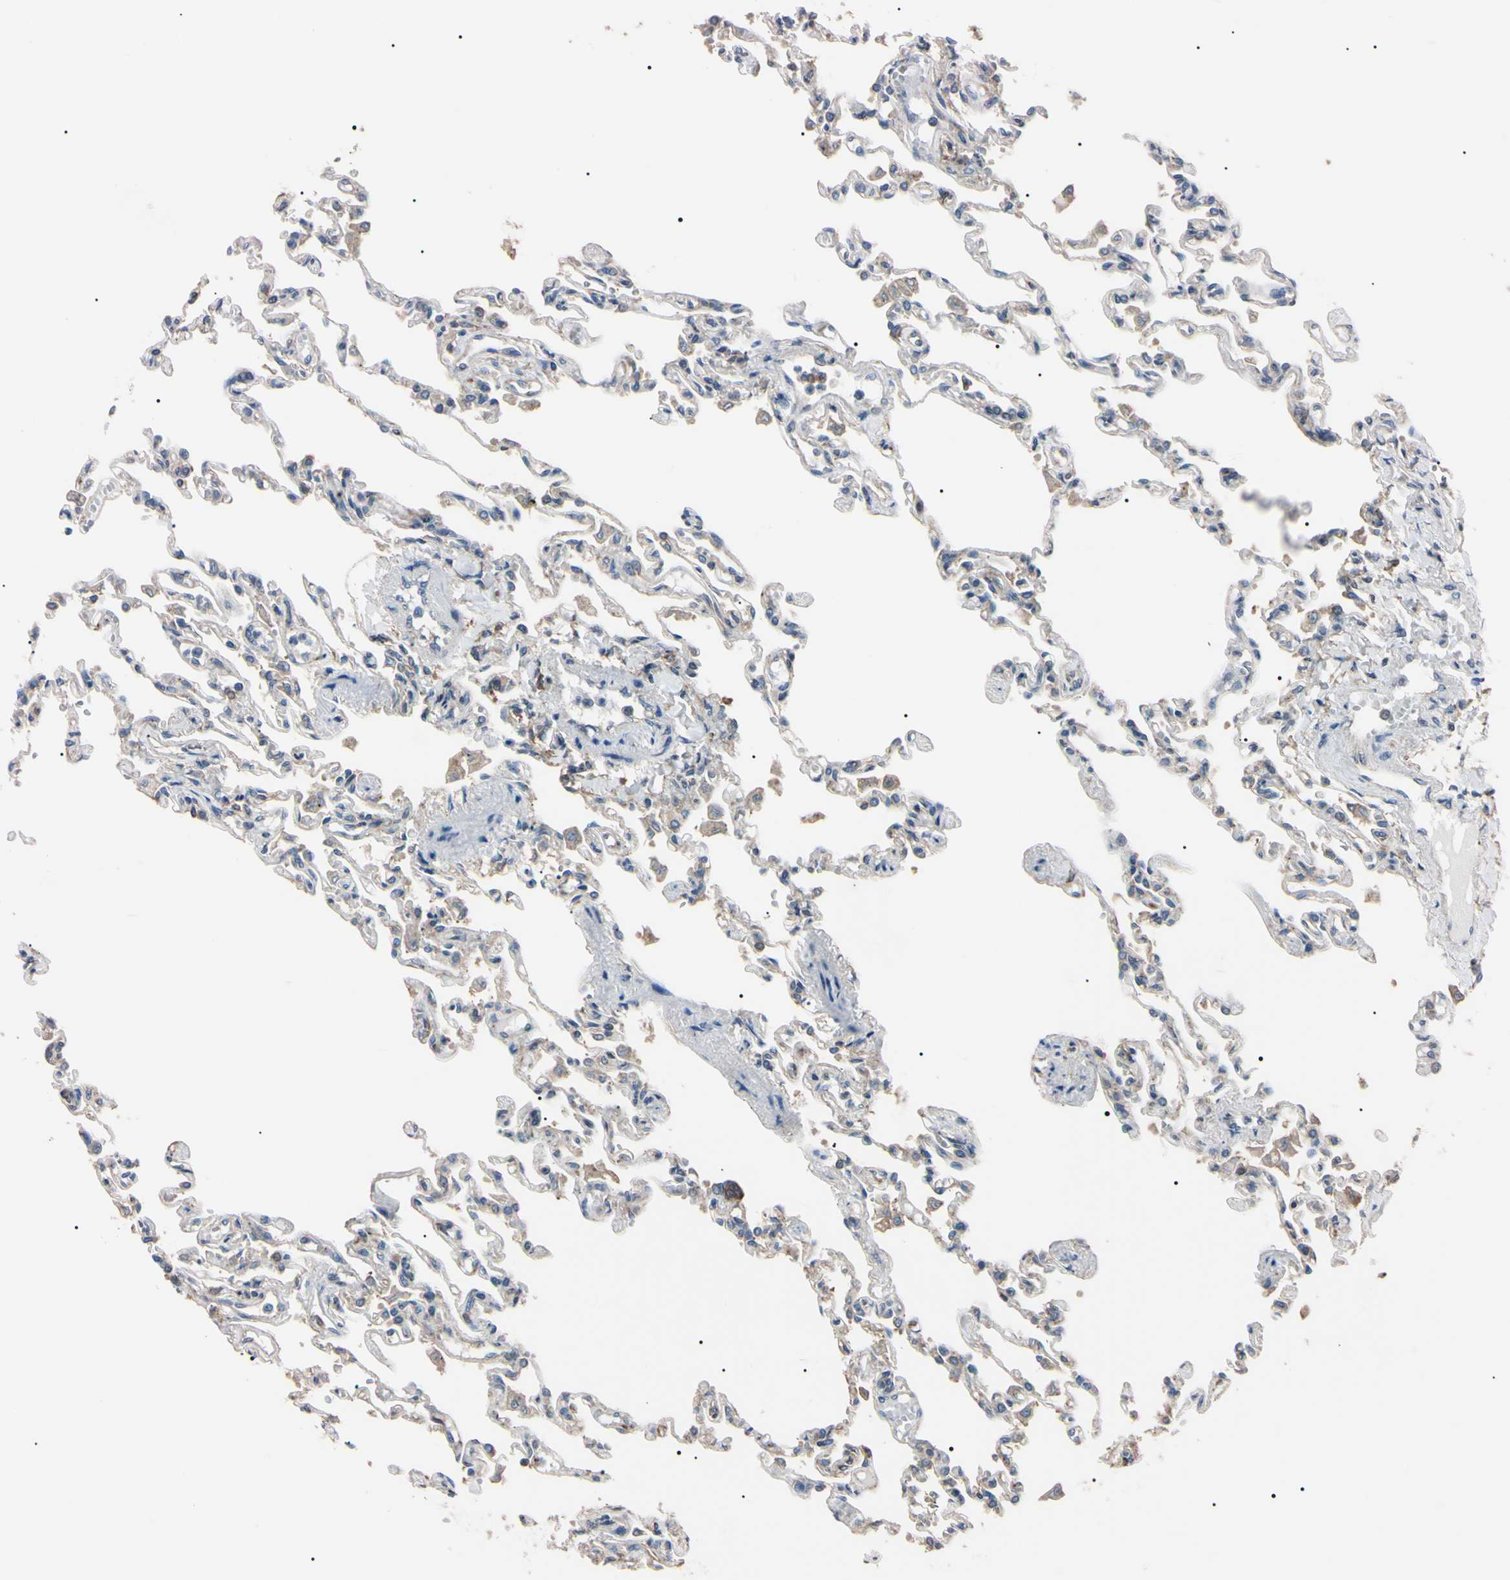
{"staining": {"intensity": "weak", "quantity": ">75%", "location": "cytoplasmic/membranous"}, "tissue": "lung", "cell_type": "Alveolar cells", "image_type": "normal", "snomed": [{"axis": "morphology", "description": "Normal tissue, NOS"}, {"axis": "topography", "description": "Lung"}], "caption": "A brown stain labels weak cytoplasmic/membranous positivity of a protein in alveolar cells of unremarkable human lung. The staining is performed using DAB brown chromogen to label protein expression. The nuclei are counter-stained blue using hematoxylin.", "gene": "PRKACA", "patient": {"sex": "male", "age": 21}}